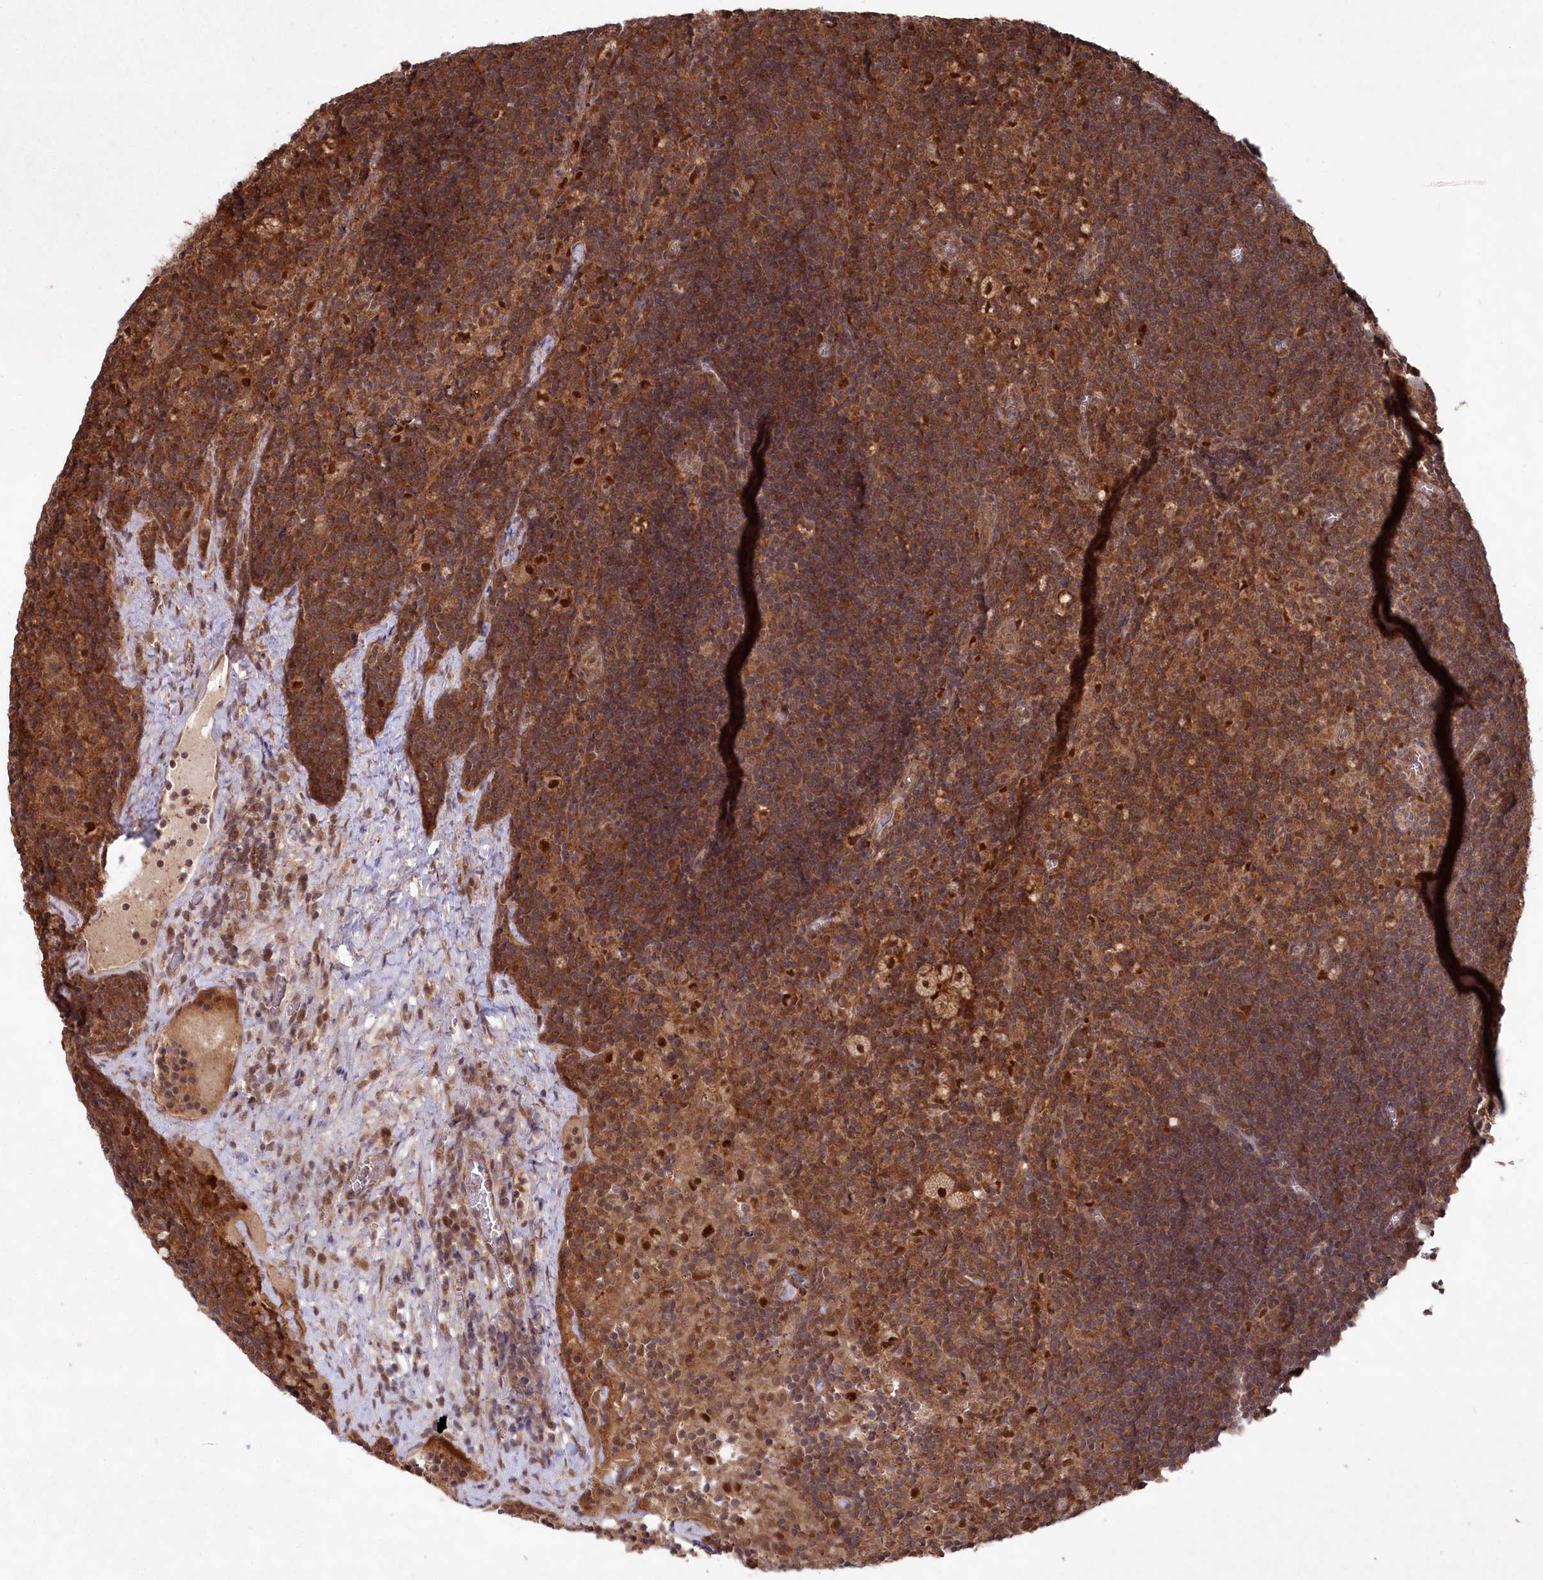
{"staining": {"intensity": "moderate", "quantity": ">75%", "location": "cytoplasmic/membranous,nuclear"}, "tissue": "lymph node", "cell_type": "Germinal center cells", "image_type": "normal", "snomed": [{"axis": "morphology", "description": "Normal tissue, NOS"}, {"axis": "topography", "description": "Lymph node"}], "caption": "Lymph node stained with IHC displays moderate cytoplasmic/membranous,nuclear staining in approximately >75% of germinal center cells. (Brightfield microscopy of DAB IHC at high magnification).", "gene": "PSMA1", "patient": {"sex": "male", "age": 69}}